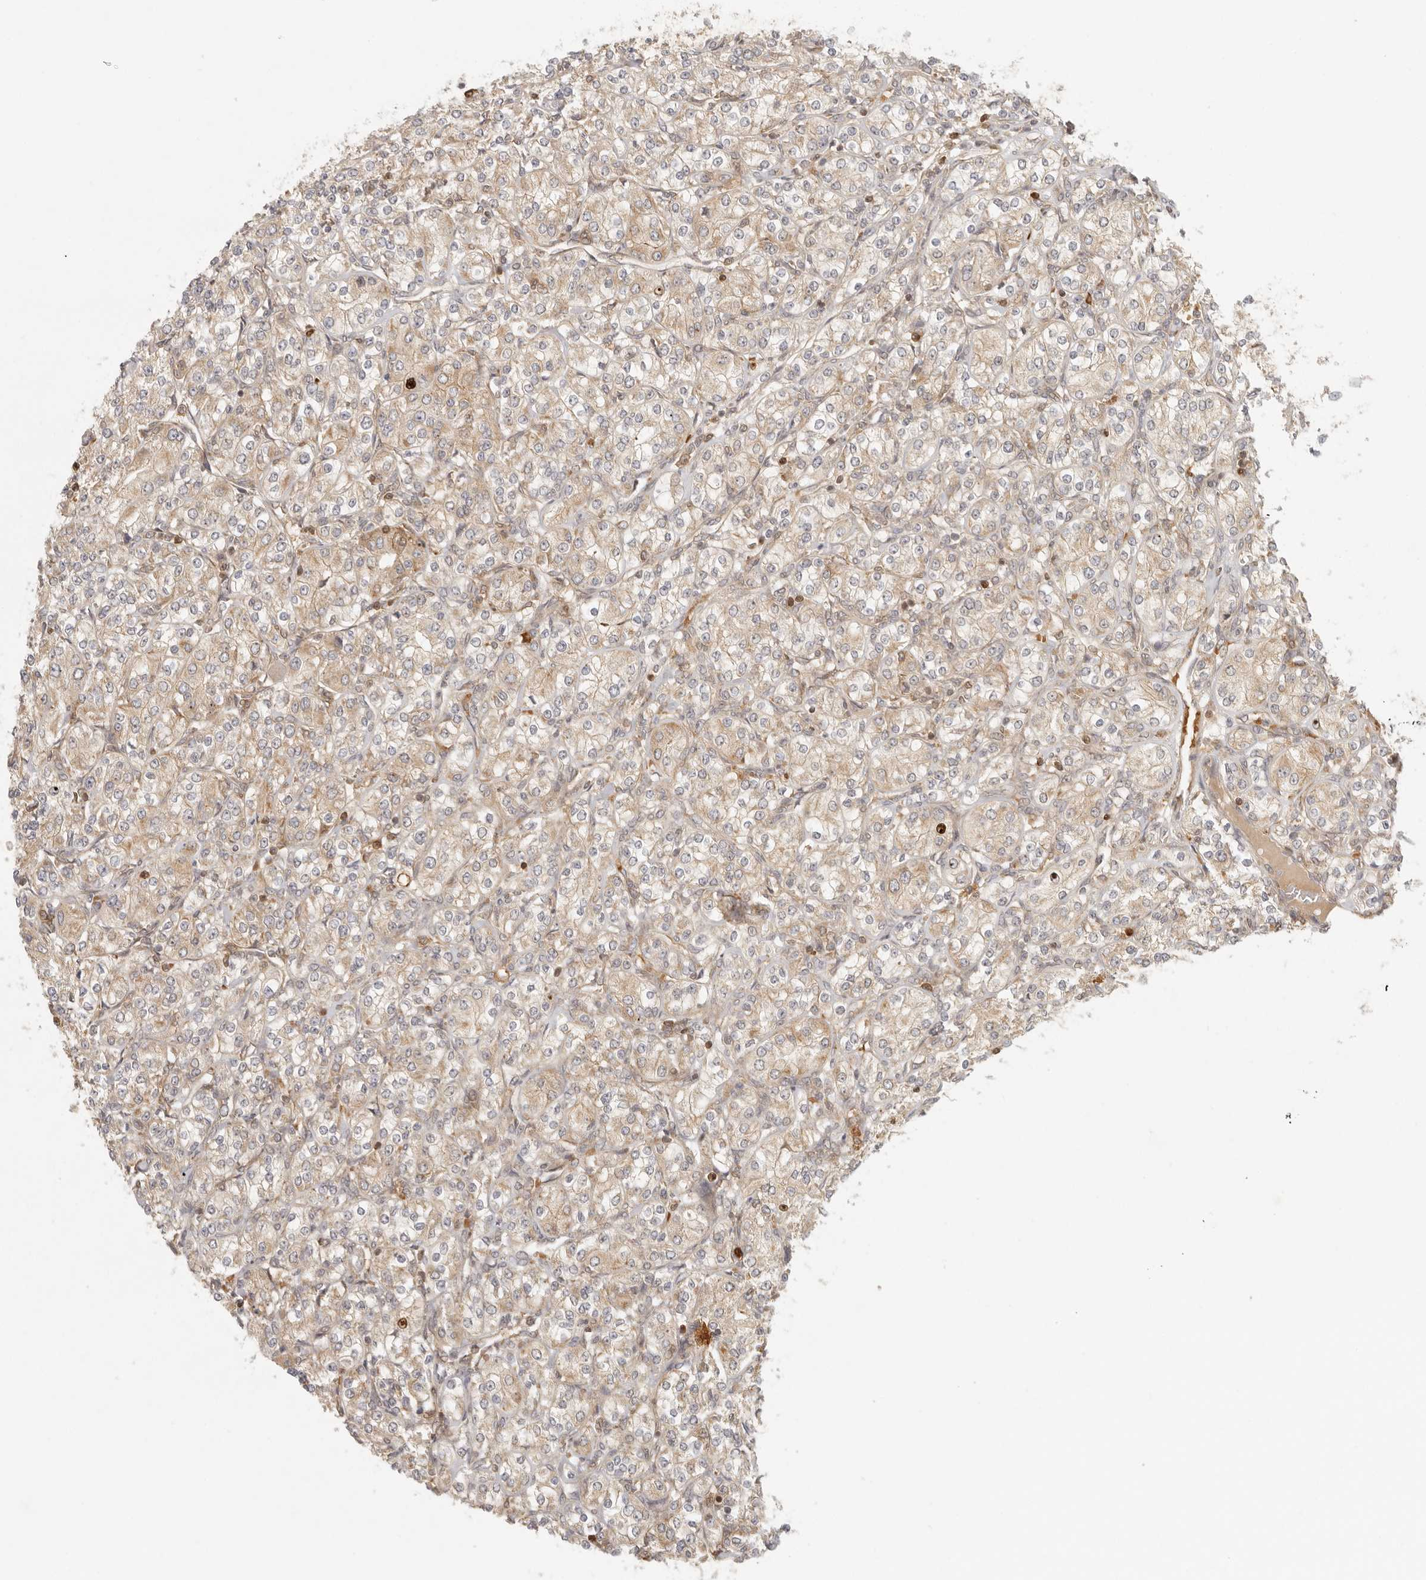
{"staining": {"intensity": "weak", "quantity": ">75%", "location": "cytoplasmic/membranous"}, "tissue": "renal cancer", "cell_type": "Tumor cells", "image_type": "cancer", "snomed": [{"axis": "morphology", "description": "Adenocarcinoma, NOS"}, {"axis": "topography", "description": "Kidney"}], "caption": "DAB (3,3'-diaminobenzidine) immunohistochemical staining of renal adenocarcinoma demonstrates weak cytoplasmic/membranous protein positivity in approximately >75% of tumor cells.", "gene": "AHDC1", "patient": {"sex": "male", "age": 77}}